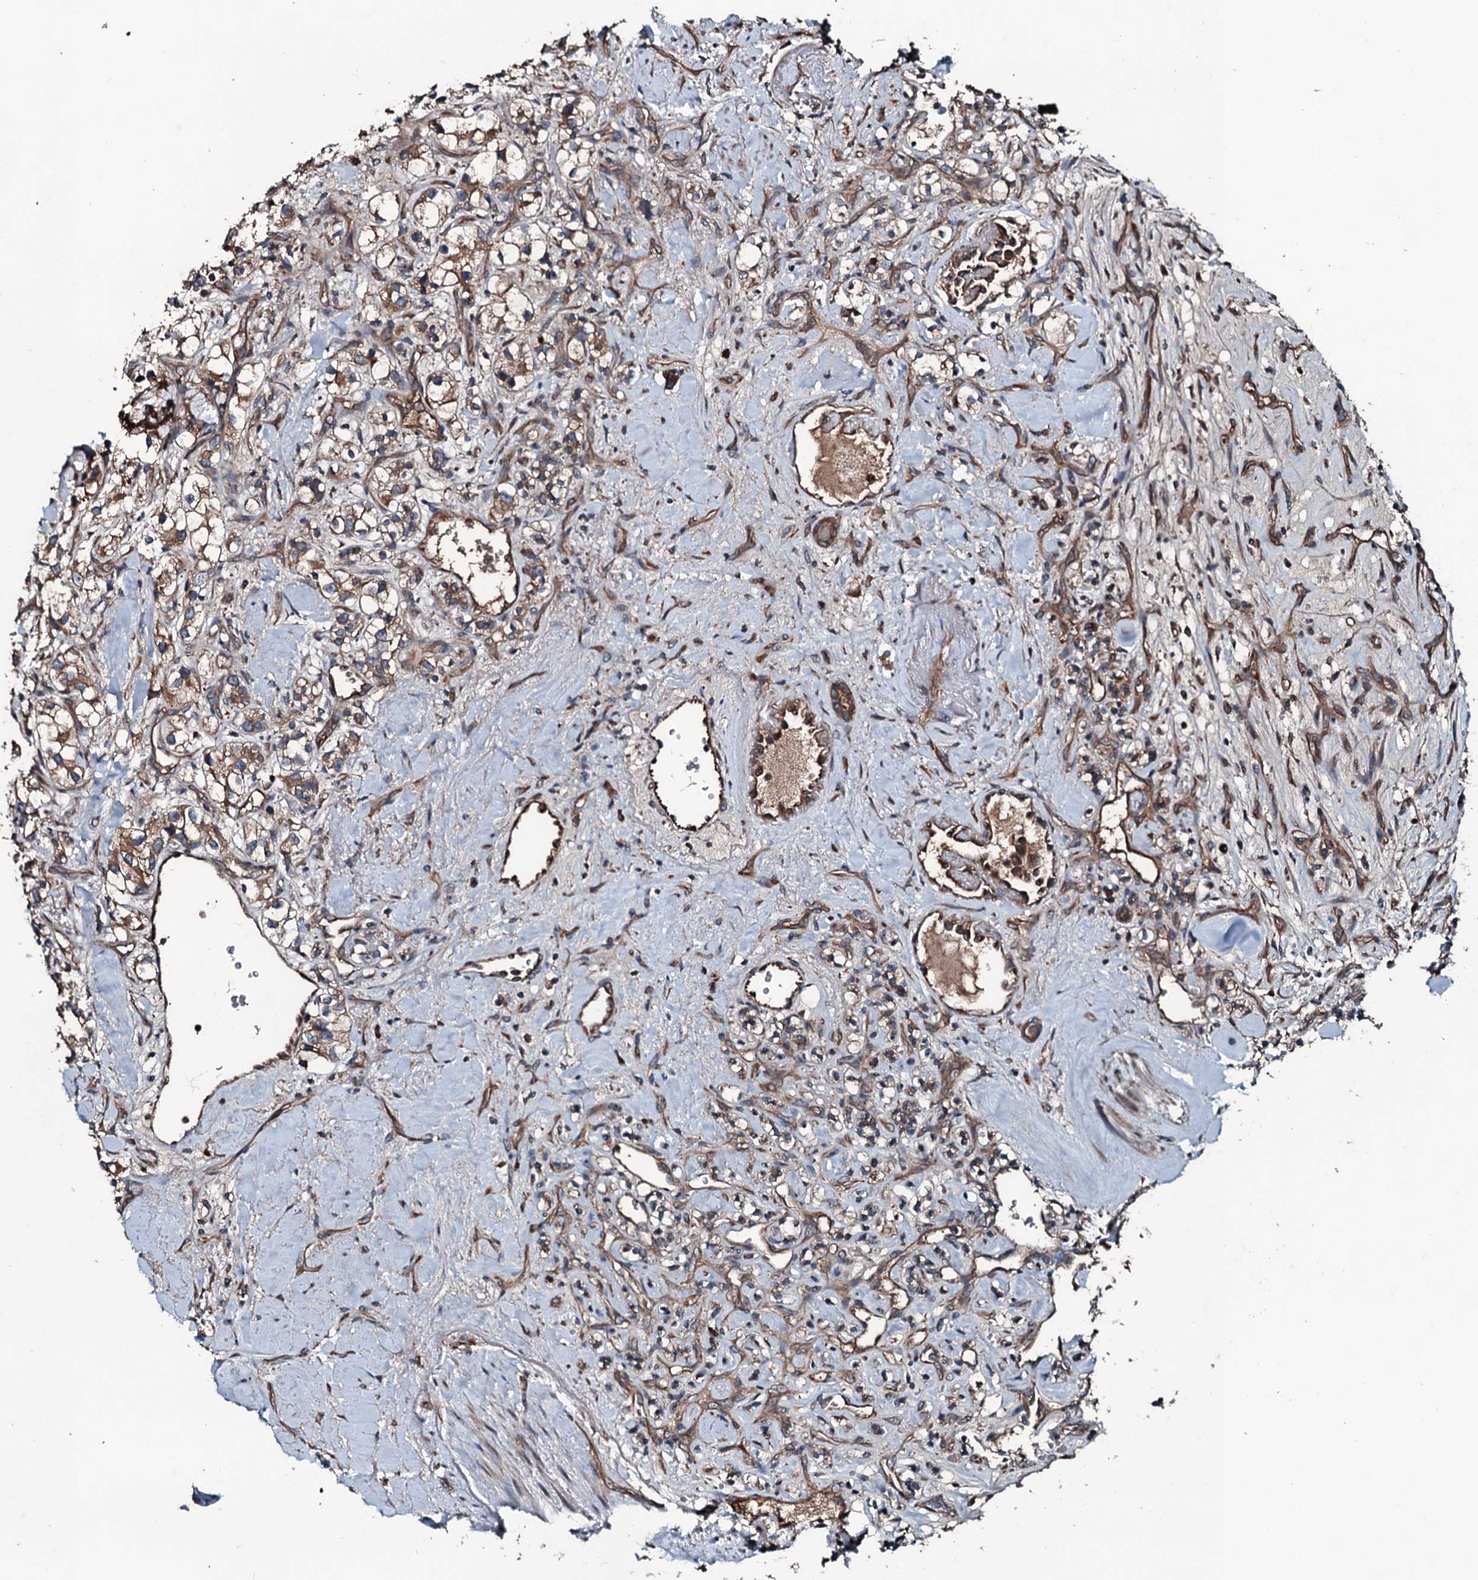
{"staining": {"intensity": "moderate", "quantity": ">75%", "location": "cytoplasmic/membranous"}, "tissue": "renal cancer", "cell_type": "Tumor cells", "image_type": "cancer", "snomed": [{"axis": "morphology", "description": "Adenocarcinoma, NOS"}, {"axis": "topography", "description": "Kidney"}], "caption": "Tumor cells display medium levels of moderate cytoplasmic/membranous positivity in approximately >75% of cells in human adenocarcinoma (renal).", "gene": "AARS1", "patient": {"sex": "male", "age": 77}}